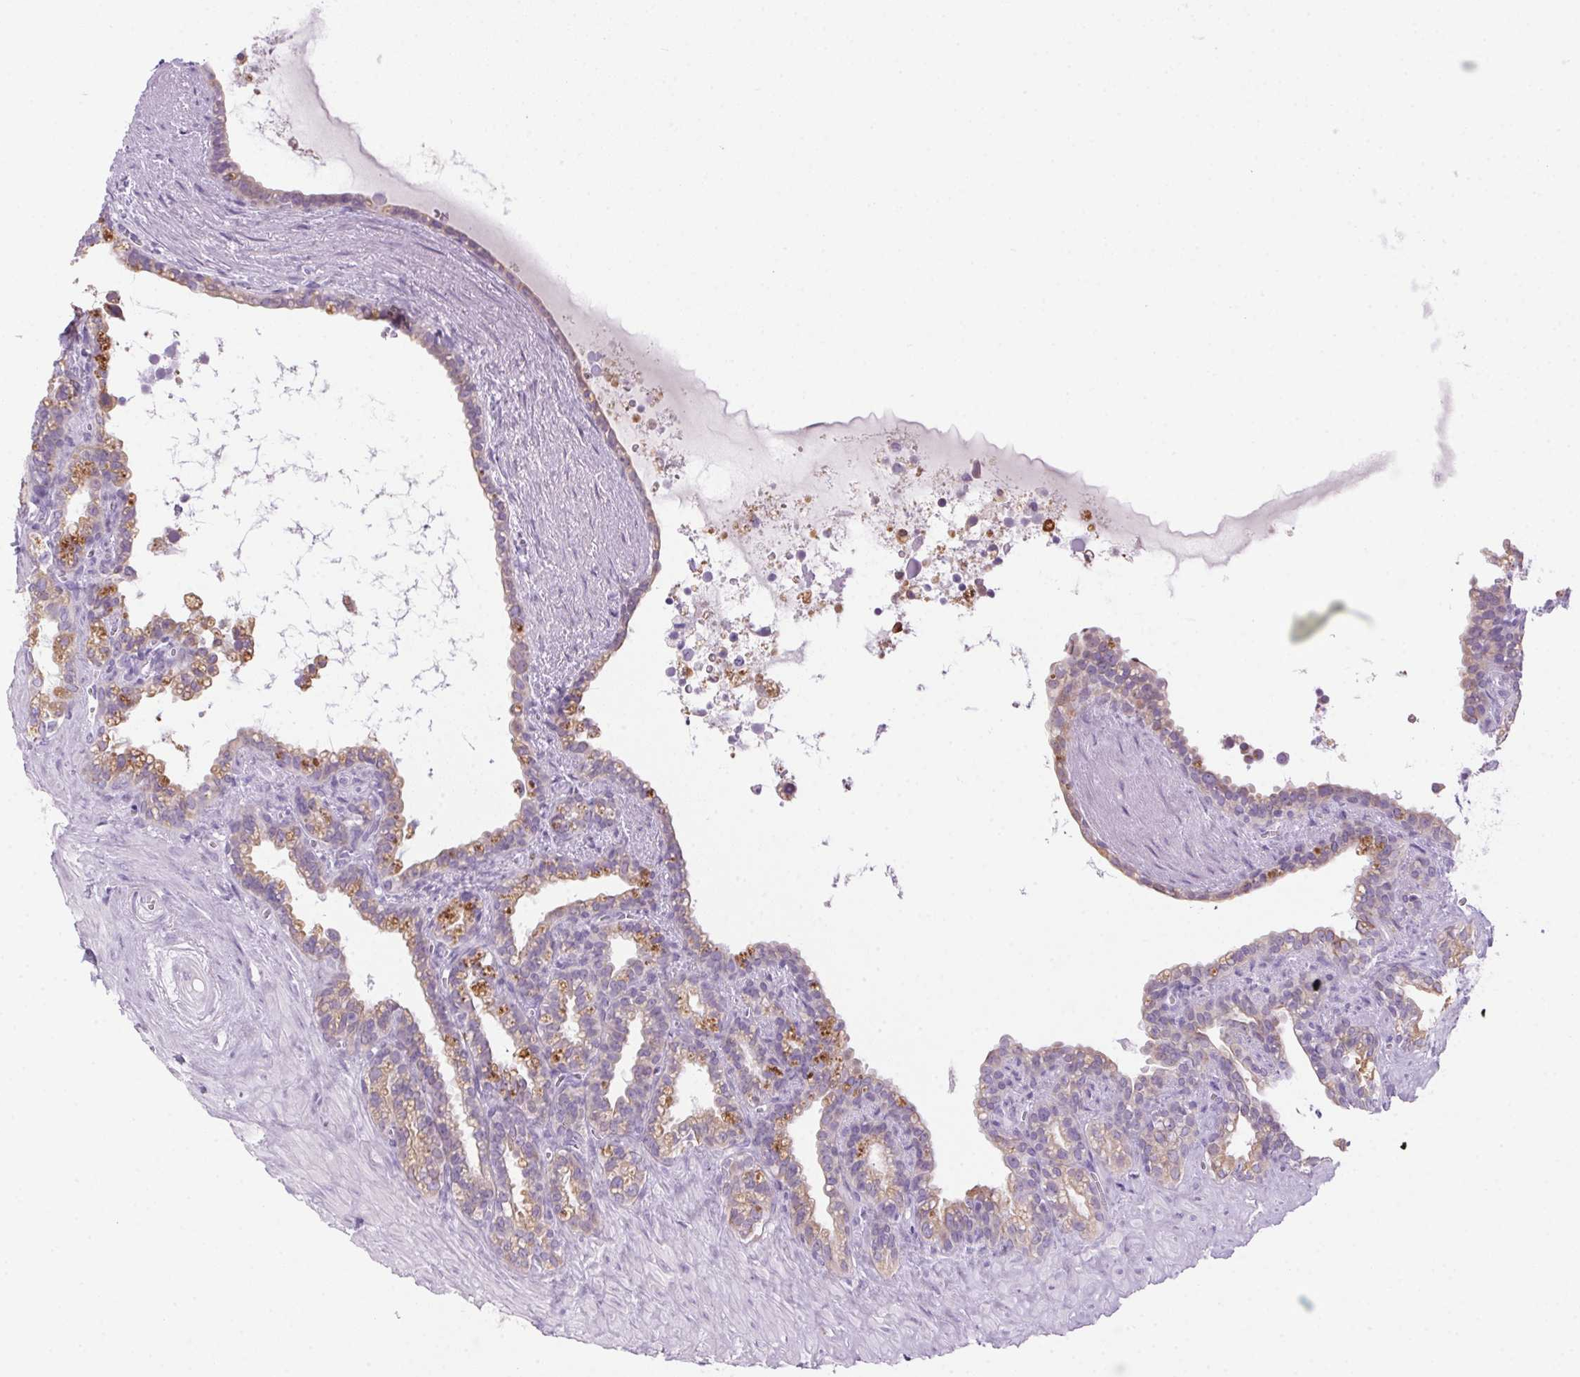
{"staining": {"intensity": "weak", "quantity": "25%-75%", "location": "cytoplasmic/membranous"}, "tissue": "seminal vesicle", "cell_type": "Glandular cells", "image_type": "normal", "snomed": [{"axis": "morphology", "description": "Normal tissue, NOS"}, {"axis": "topography", "description": "Seminal veicle"}], "caption": "A high-resolution histopathology image shows immunohistochemistry staining of unremarkable seminal vesicle, which displays weak cytoplasmic/membranous staining in approximately 25%-75% of glandular cells. (DAB IHC, brown staining for protein, blue staining for nuclei).", "gene": "POPDC2", "patient": {"sex": "male", "age": 76}}